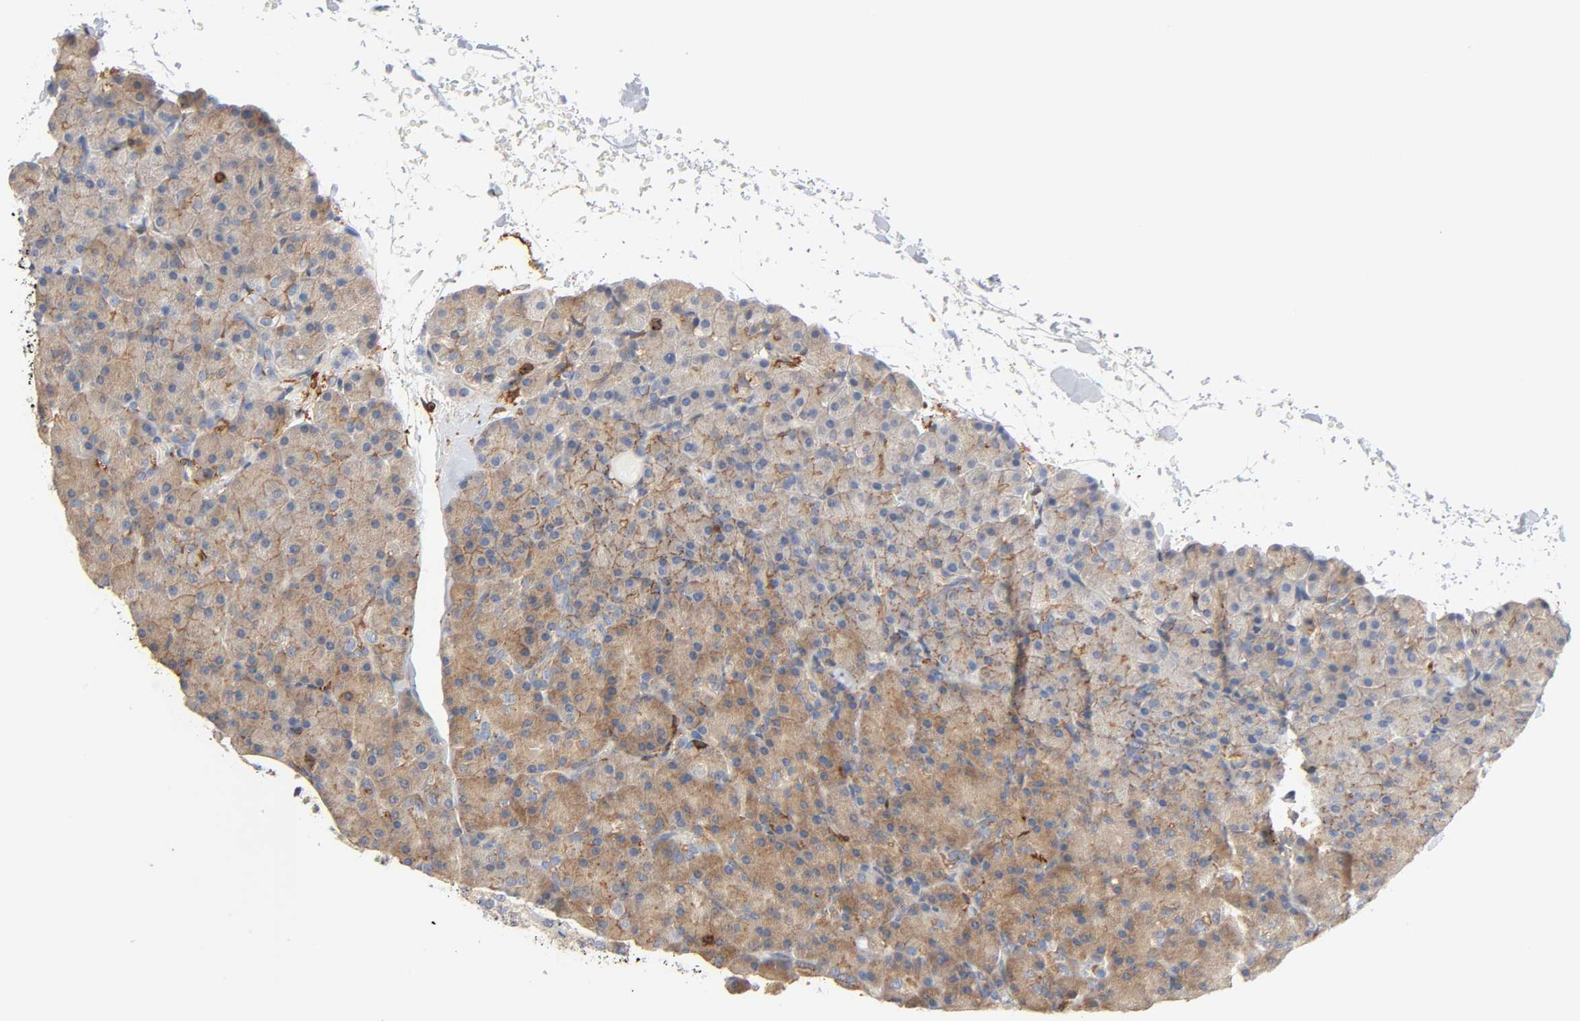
{"staining": {"intensity": "moderate", "quantity": ">75%", "location": "cytoplasmic/membranous"}, "tissue": "pancreas", "cell_type": "Exocrine glandular cells", "image_type": "normal", "snomed": [{"axis": "morphology", "description": "Normal tissue, NOS"}, {"axis": "topography", "description": "Pancreas"}], "caption": "Immunohistochemistry (IHC) (DAB) staining of unremarkable pancreas reveals moderate cytoplasmic/membranous protein expression in about >75% of exocrine glandular cells. (DAB = brown stain, brightfield microscopy at high magnification).", "gene": "BIN1", "patient": {"sex": "female", "age": 43}}